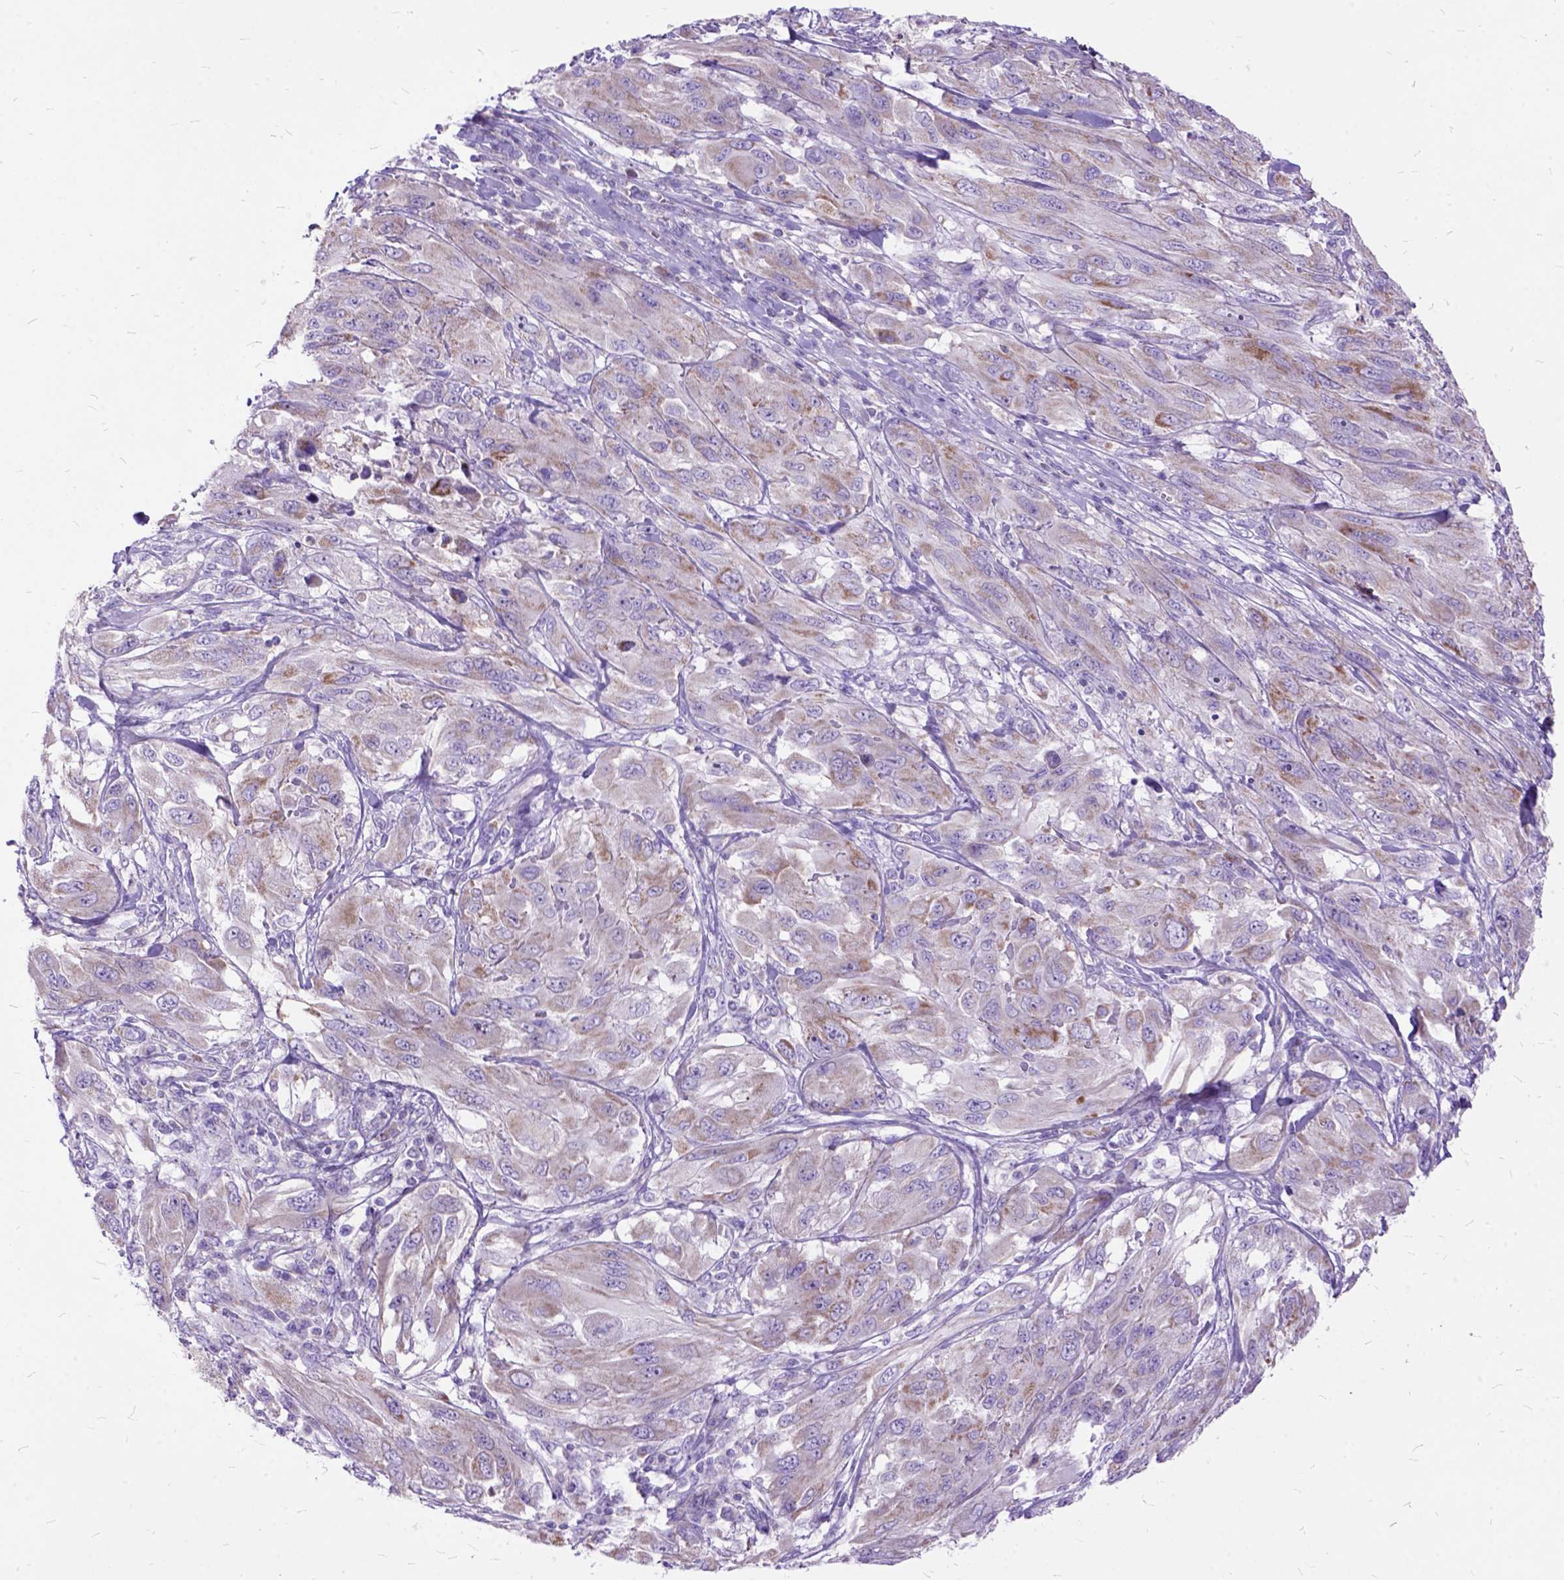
{"staining": {"intensity": "weak", "quantity": "25%-75%", "location": "cytoplasmic/membranous"}, "tissue": "melanoma", "cell_type": "Tumor cells", "image_type": "cancer", "snomed": [{"axis": "morphology", "description": "Malignant melanoma, NOS"}, {"axis": "topography", "description": "Skin"}], "caption": "Melanoma tissue shows weak cytoplasmic/membranous positivity in approximately 25%-75% of tumor cells", "gene": "CTAG2", "patient": {"sex": "female", "age": 91}}